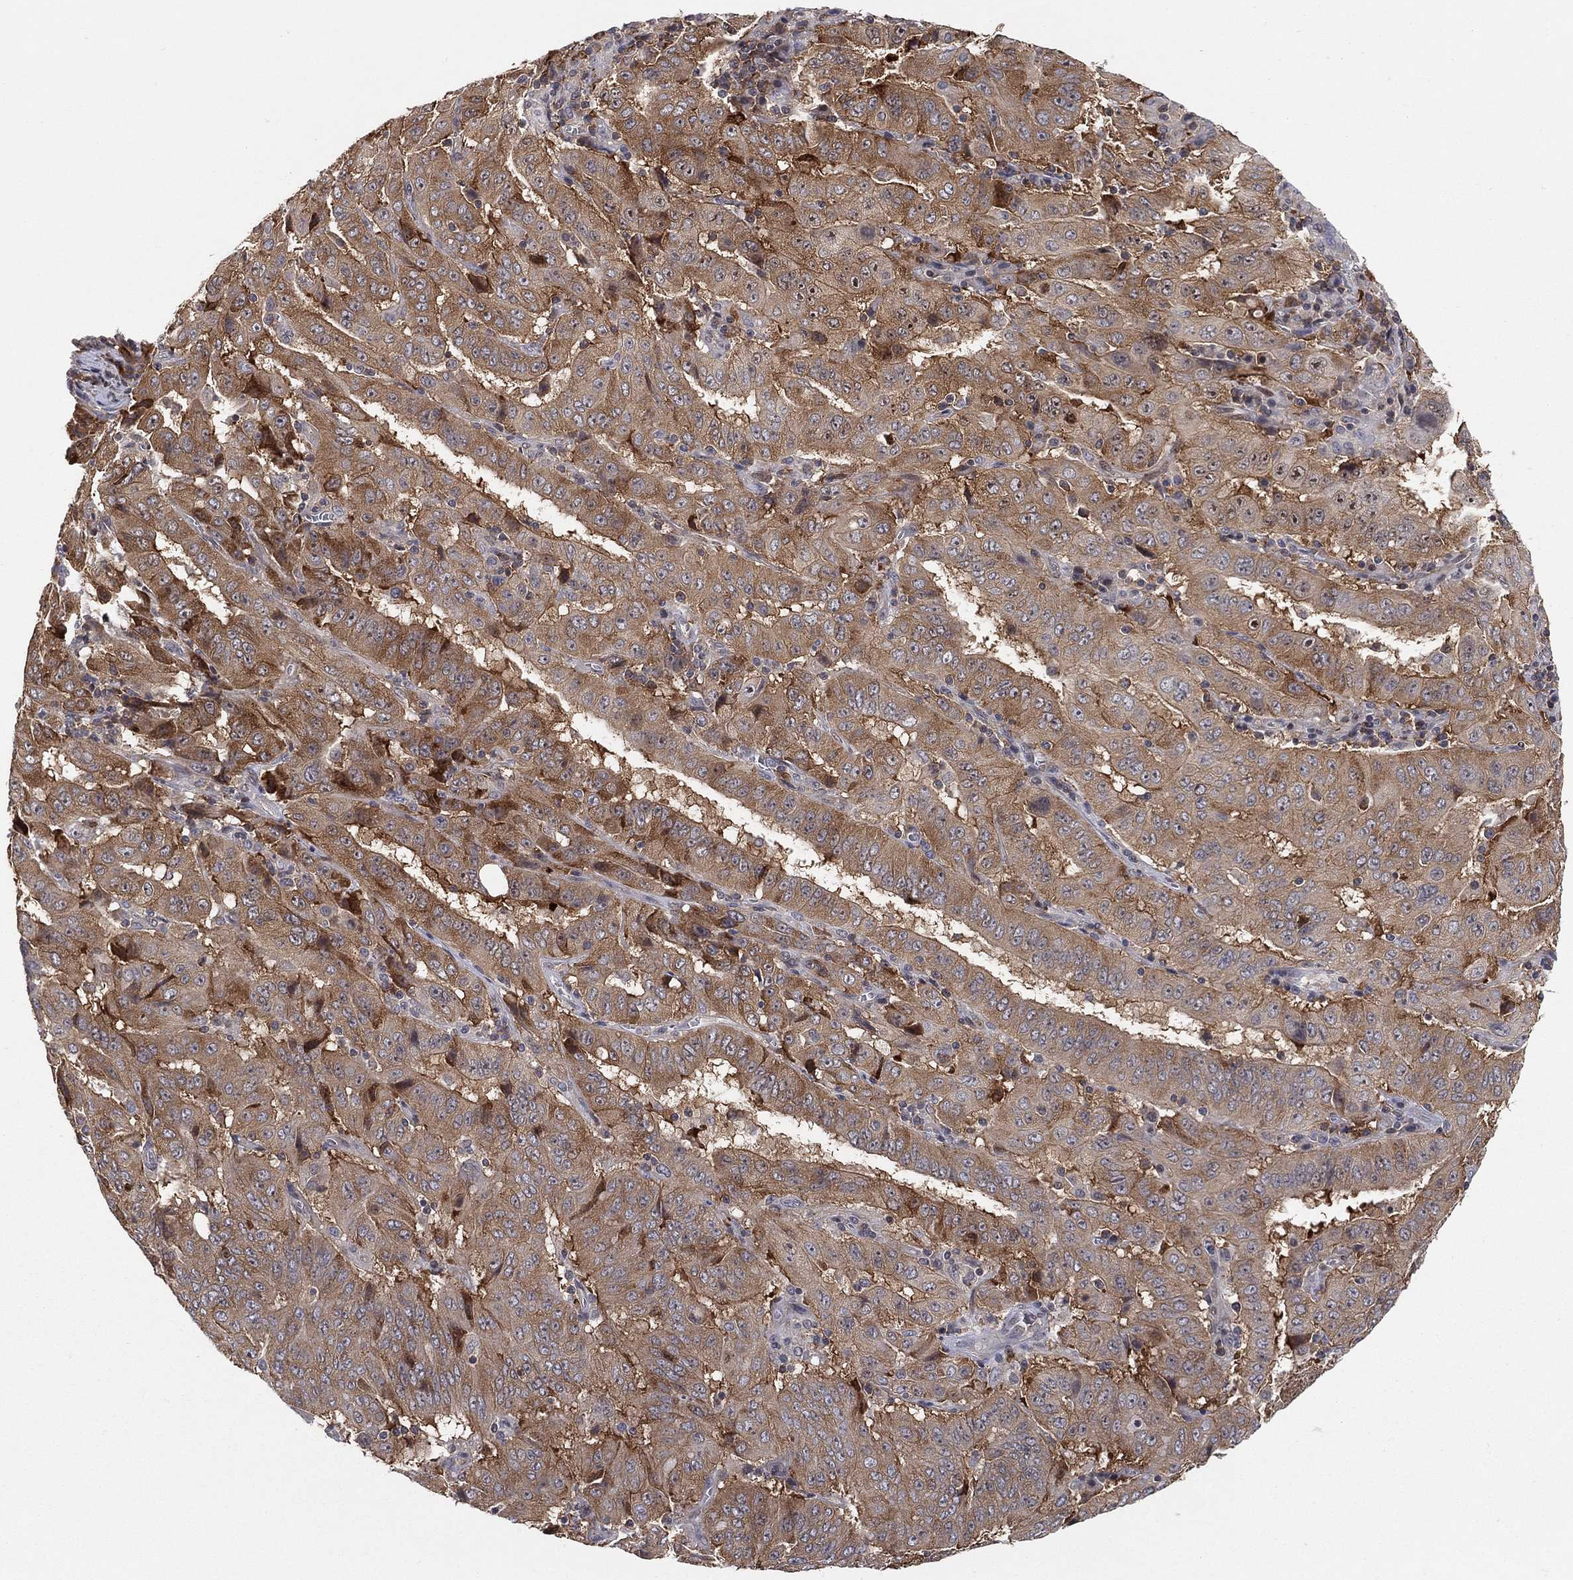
{"staining": {"intensity": "moderate", "quantity": ">75%", "location": "cytoplasmic/membranous"}, "tissue": "pancreatic cancer", "cell_type": "Tumor cells", "image_type": "cancer", "snomed": [{"axis": "morphology", "description": "Adenocarcinoma, NOS"}, {"axis": "topography", "description": "Pancreas"}], "caption": "This is a histology image of immunohistochemistry staining of adenocarcinoma (pancreatic), which shows moderate staining in the cytoplasmic/membranous of tumor cells.", "gene": "TMTC4", "patient": {"sex": "male", "age": 63}}